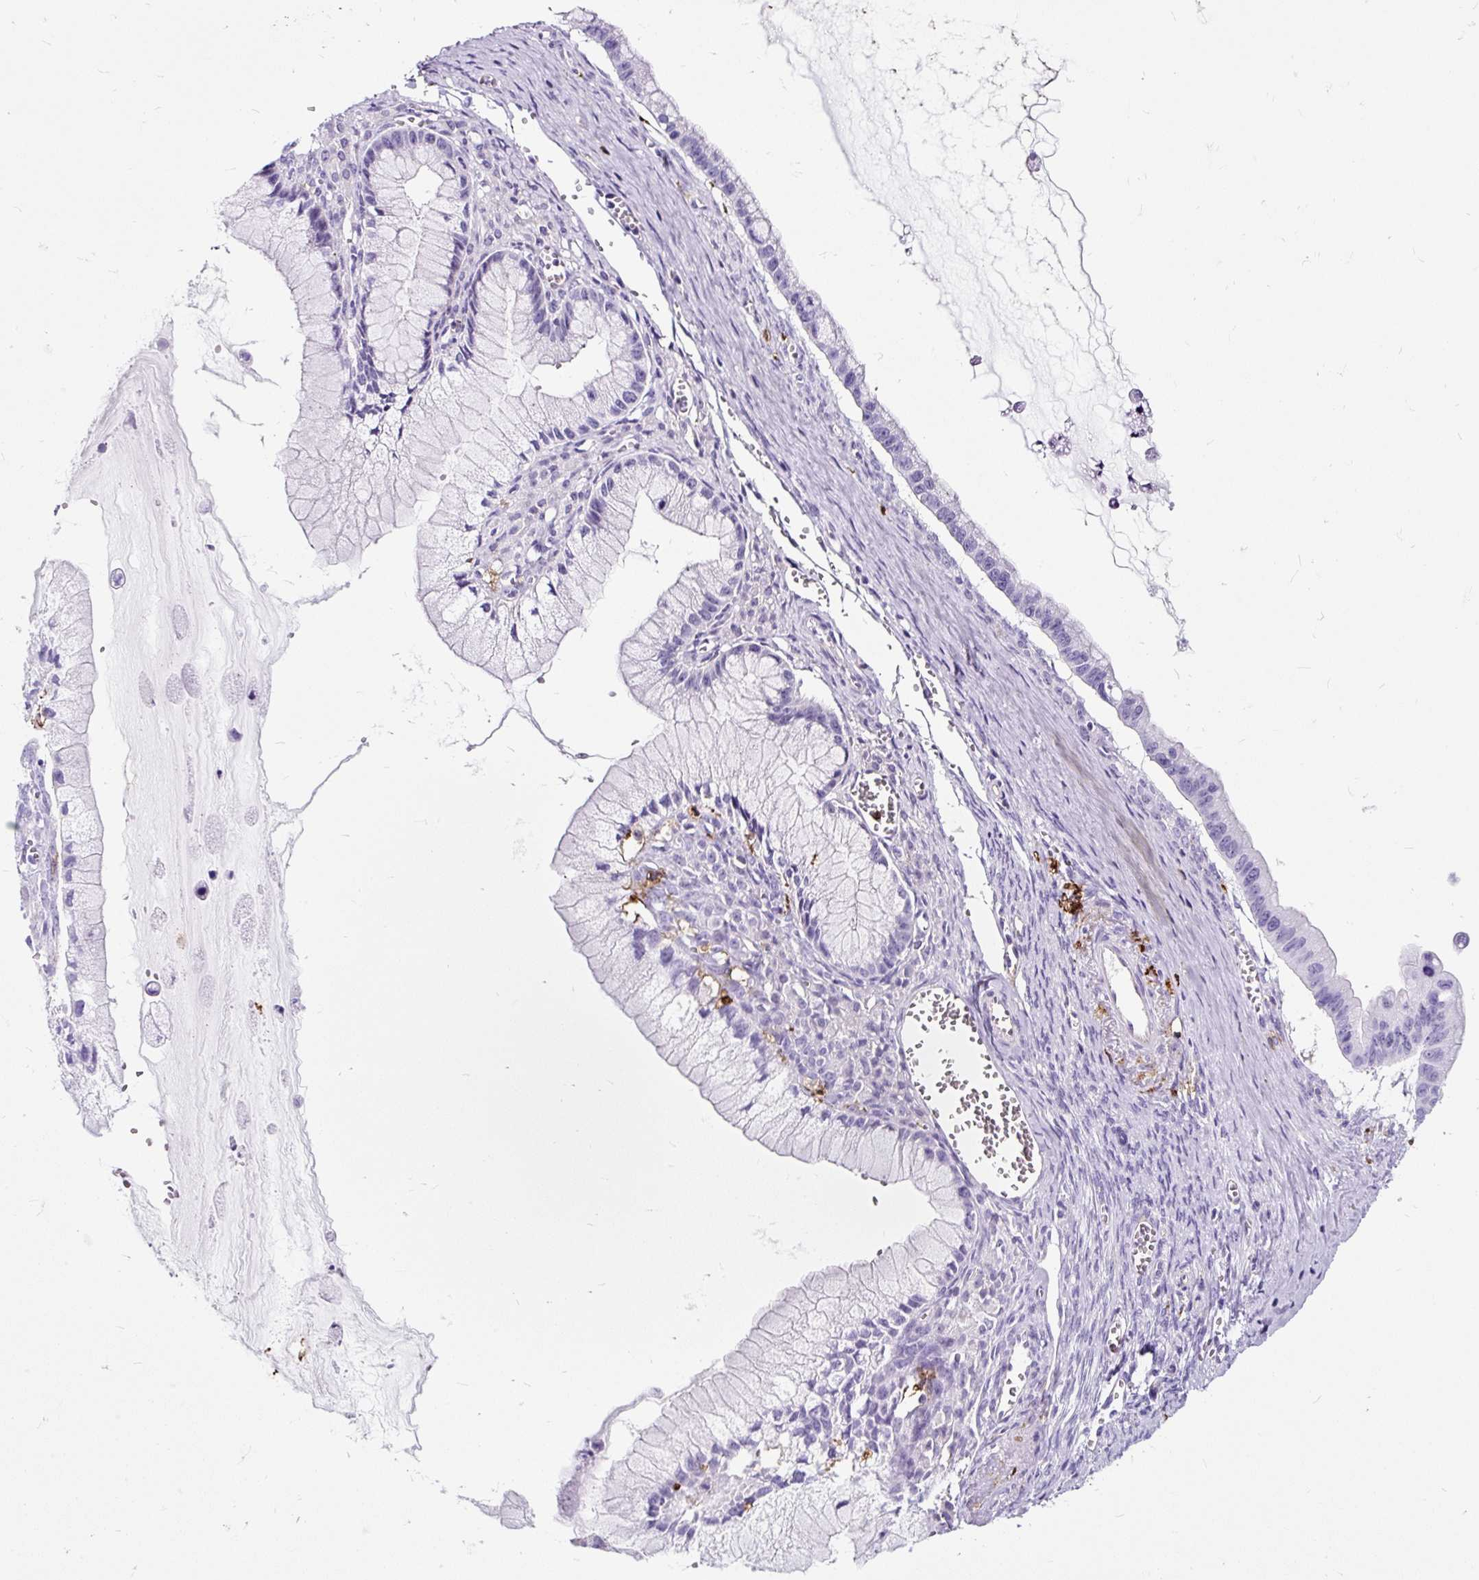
{"staining": {"intensity": "negative", "quantity": "none", "location": "none"}, "tissue": "ovarian cancer", "cell_type": "Tumor cells", "image_type": "cancer", "snomed": [{"axis": "morphology", "description": "Cystadenocarcinoma, mucinous, NOS"}, {"axis": "topography", "description": "Ovary"}], "caption": "Immunohistochemistry of ovarian cancer (mucinous cystadenocarcinoma) demonstrates no positivity in tumor cells.", "gene": "HLA-DRA", "patient": {"sex": "female", "age": 59}}